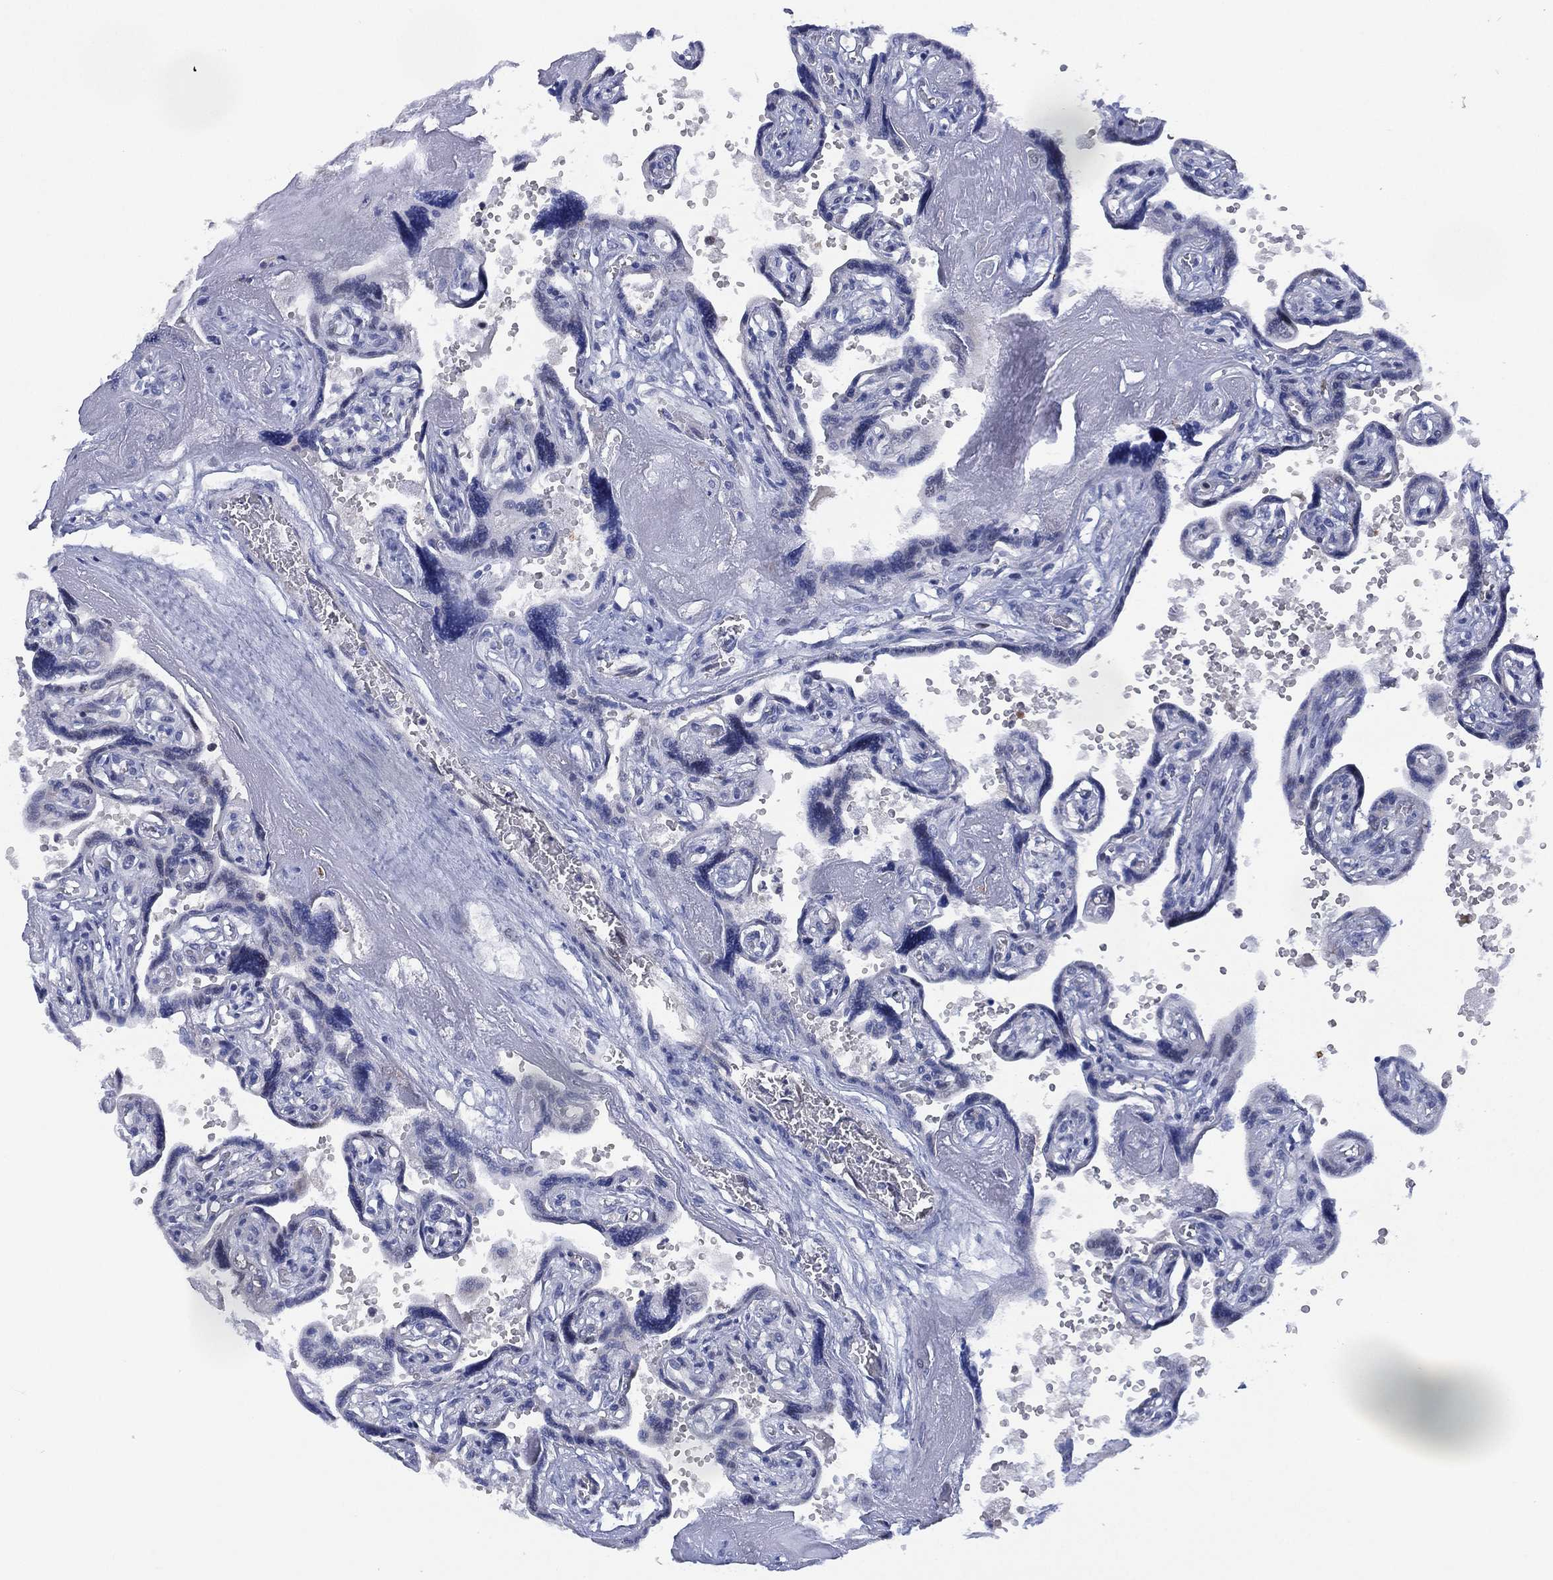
{"staining": {"intensity": "weak", "quantity": "<25%", "location": "cytoplasmic/membranous,nuclear"}, "tissue": "placenta", "cell_type": "Trophoblastic cells", "image_type": "normal", "snomed": [{"axis": "morphology", "description": "Normal tissue, NOS"}, {"axis": "topography", "description": "Placenta"}], "caption": "High magnification brightfield microscopy of benign placenta stained with DAB (3,3'-diaminobenzidine) (brown) and counterstained with hematoxylin (blue): trophoblastic cells show no significant expression. (DAB immunohistochemistry (IHC) with hematoxylin counter stain).", "gene": "SLC4A4", "patient": {"sex": "female", "age": 32}}